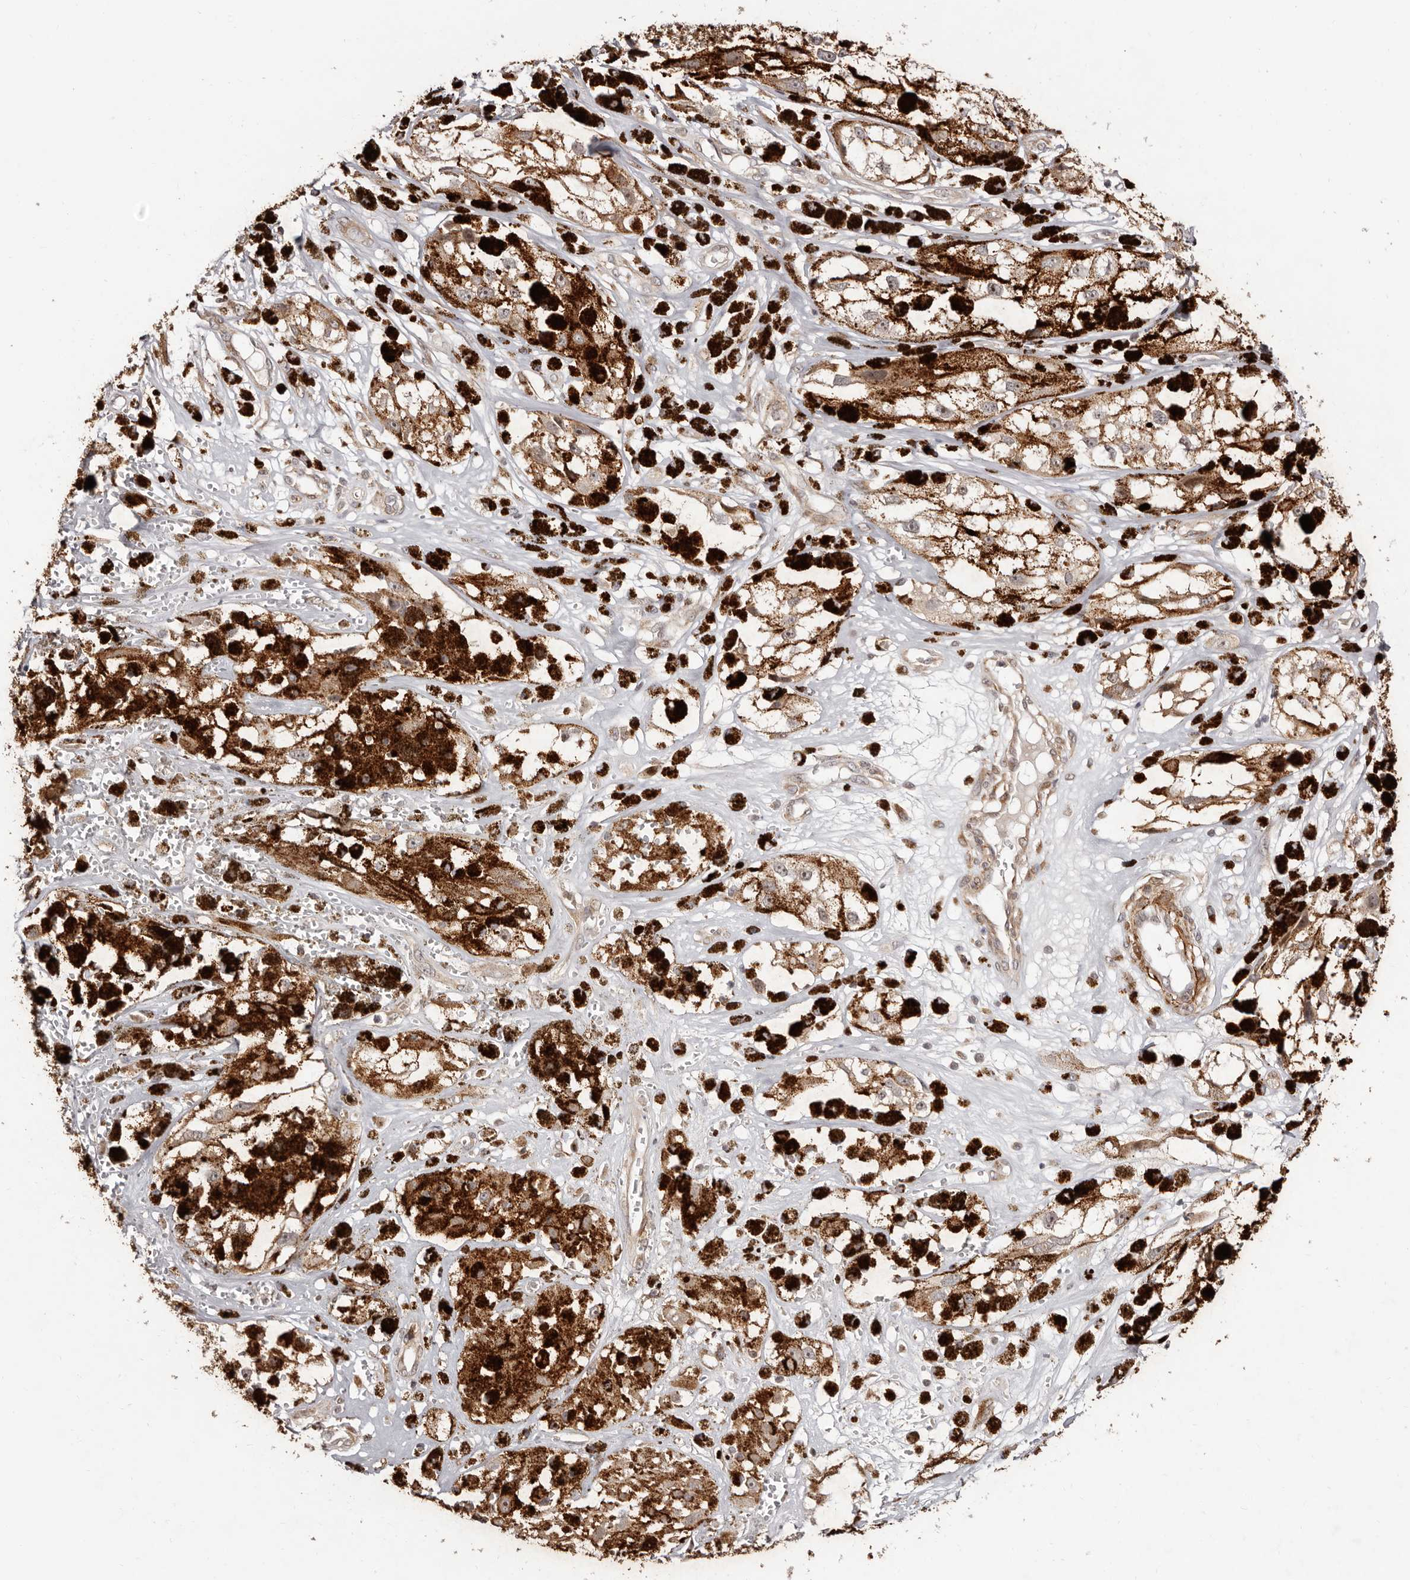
{"staining": {"intensity": "moderate", "quantity": ">75%", "location": "cytoplasmic/membranous"}, "tissue": "melanoma", "cell_type": "Tumor cells", "image_type": "cancer", "snomed": [{"axis": "morphology", "description": "Malignant melanoma, NOS"}, {"axis": "topography", "description": "Skin"}], "caption": "This is a photomicrograph of immunohistochemistry staining of malignant melanoma, which shows moderate staining in the cytoplasmic/membranous of tumor cells.", "gene": "MICAL2", "patient": {"sex": "male", "age": 88}}